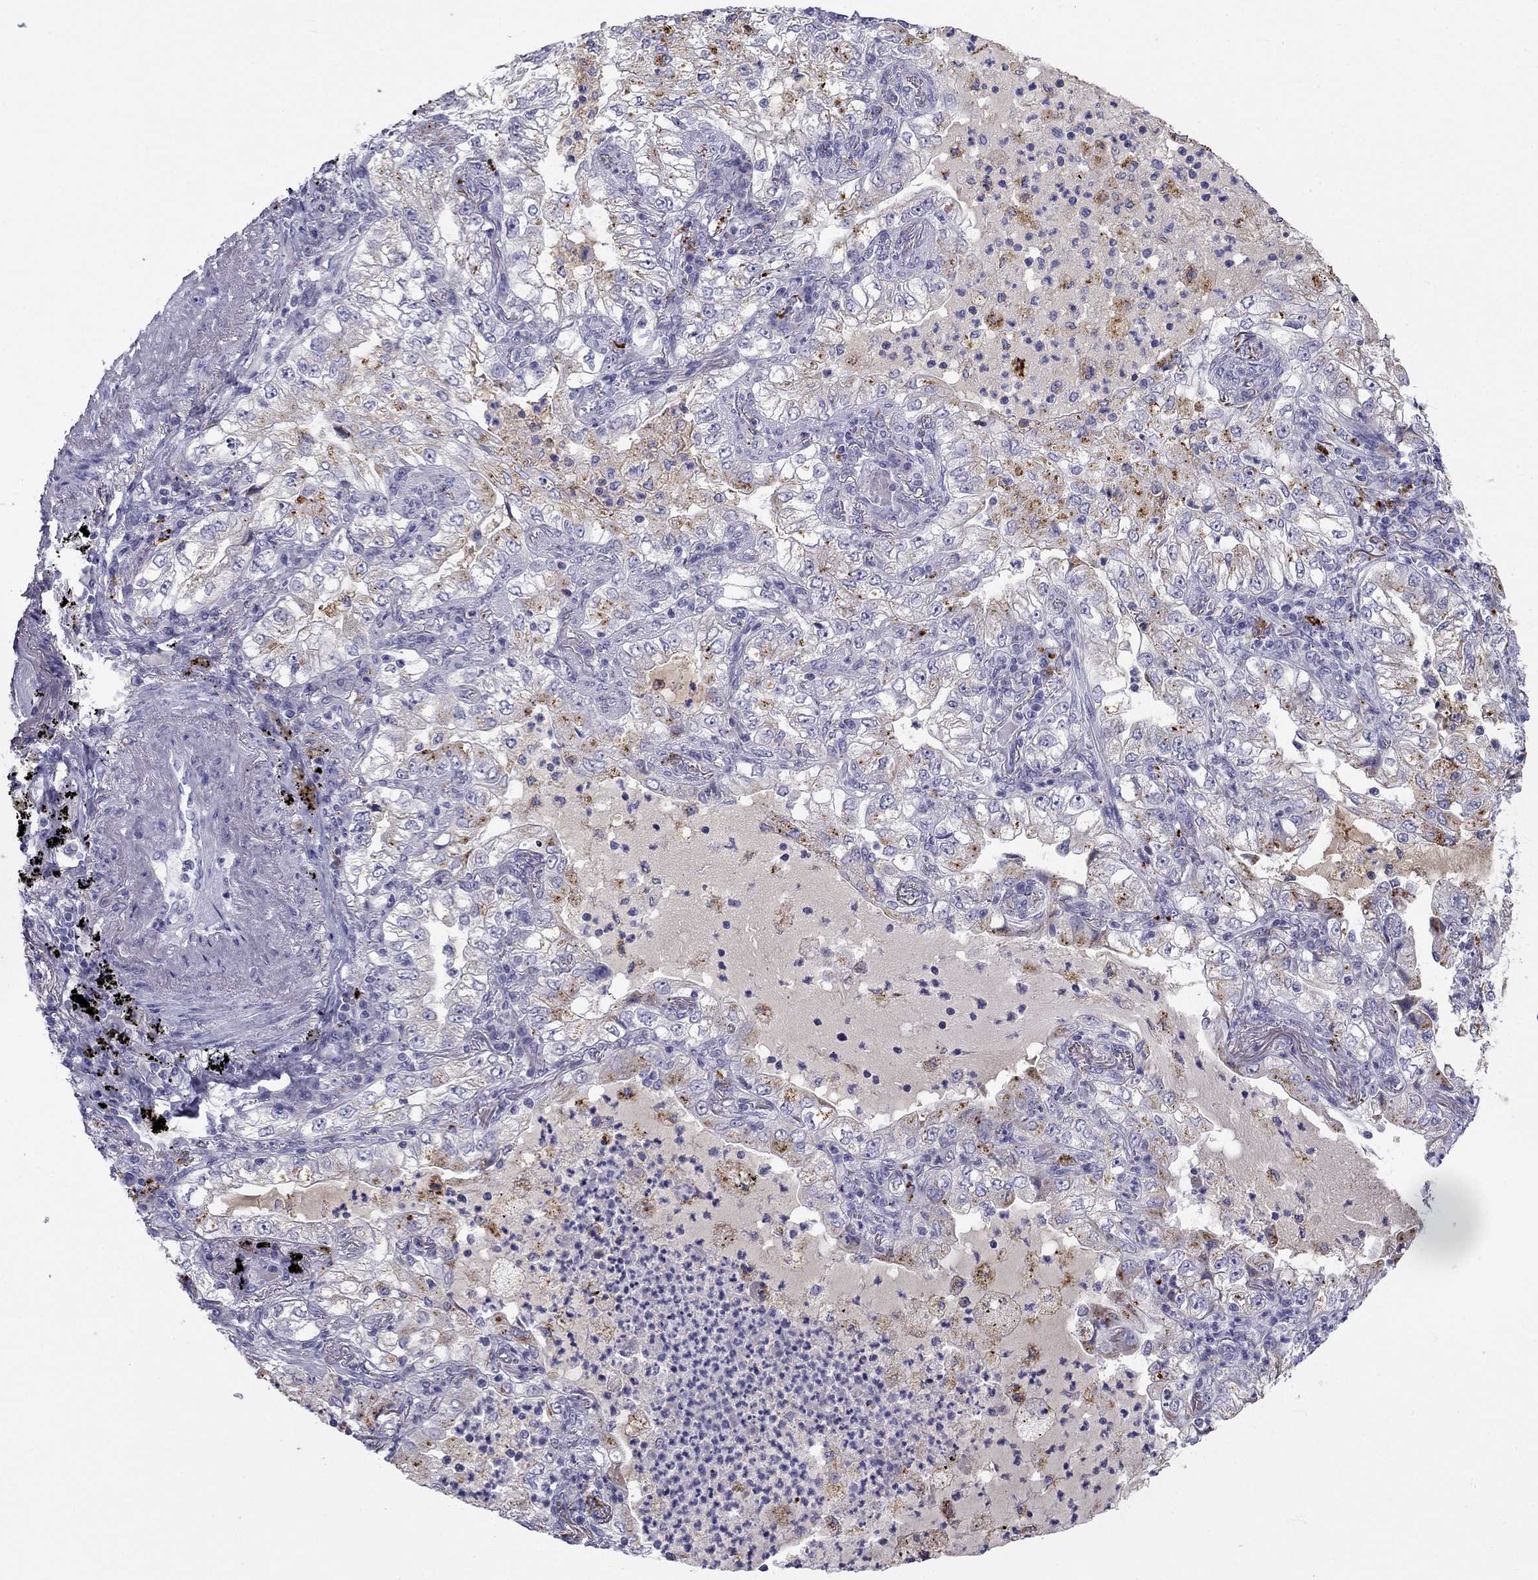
{"staining": {"intensity": "negative", "quantity": "none", "location": "none"}, "tissue": "lung cancer", "cell_type": "Tumor cells", "image_type": "cancer", "snomed": [{"axis": "morphology", "description": "Adenocarcinoma, NOS"}, {"axis": "topography", "description": "Lung"}], "caption": "High magnification brightfield microscopy of adenocarcinoma (lung) stained with DAB (brown) and counterstained with hematoxylin (blue): tumor cells show no significant staining.", "gene": "CLPSL2", "patient": {"sex": "female", "age": 73}}